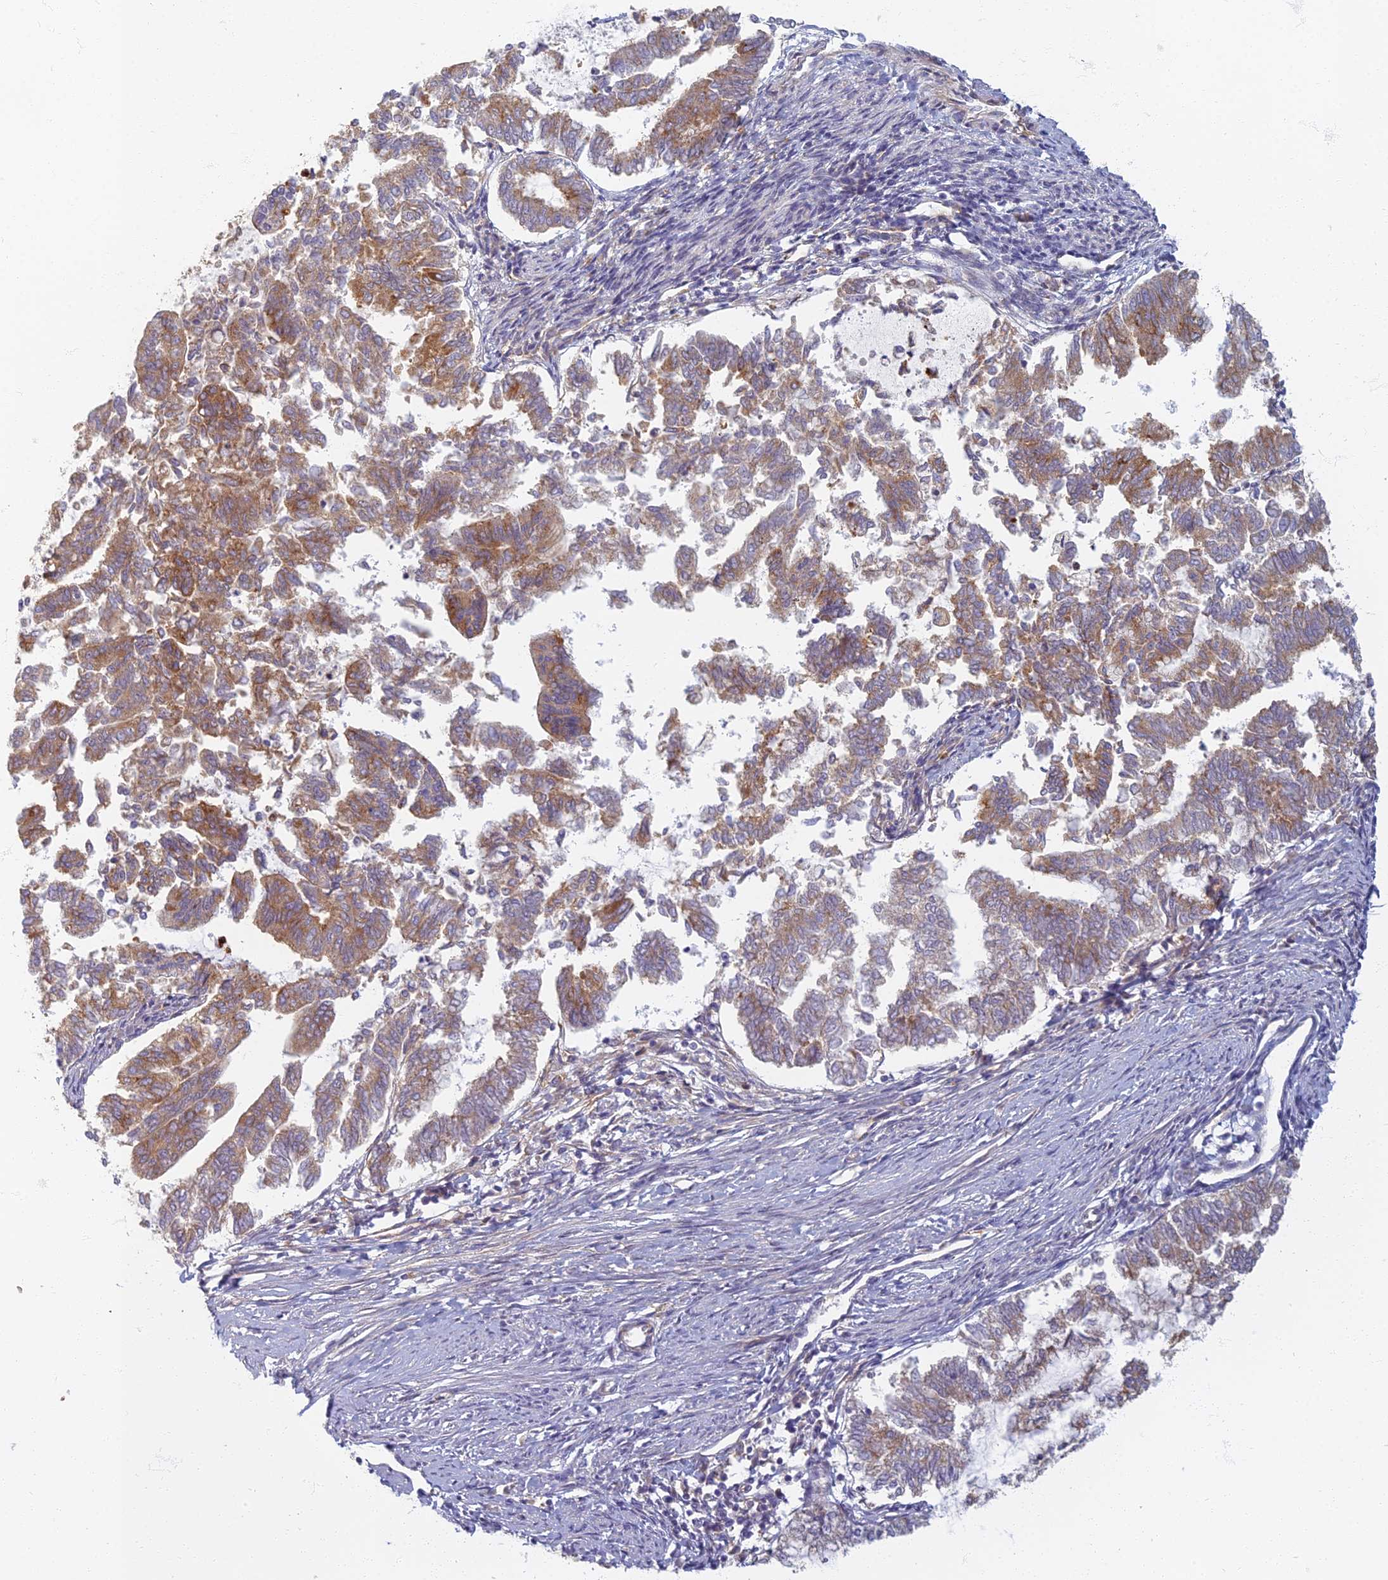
{"staining": {"intensity": "moderate", "quantity": ">75%", "location": "cytoplasmic/membranous"}, "tissue": "endometrial cancer", "cell_type": "Tumor cells", "image_type": "cancer", "snomed": [{"axis": "morphology", "description": "Adenocarcinoma, NOS"}, {"axis": "topography", "description": "Endometrium"}], "caption": "A high-resolution histopathology image shows IHC staining of endometrial adenocarcinoma, which exhibits moderate cytoplasmic/membranous positivity in about >75% of tumor cells. The staining was performed using DAB to visualize the protein expression in brown, while the nuclei were stained in blue with hematoxylin (Magnification: 20x).", "gene": "PROX2", "patient": {"sex": "female", "age": 79}}